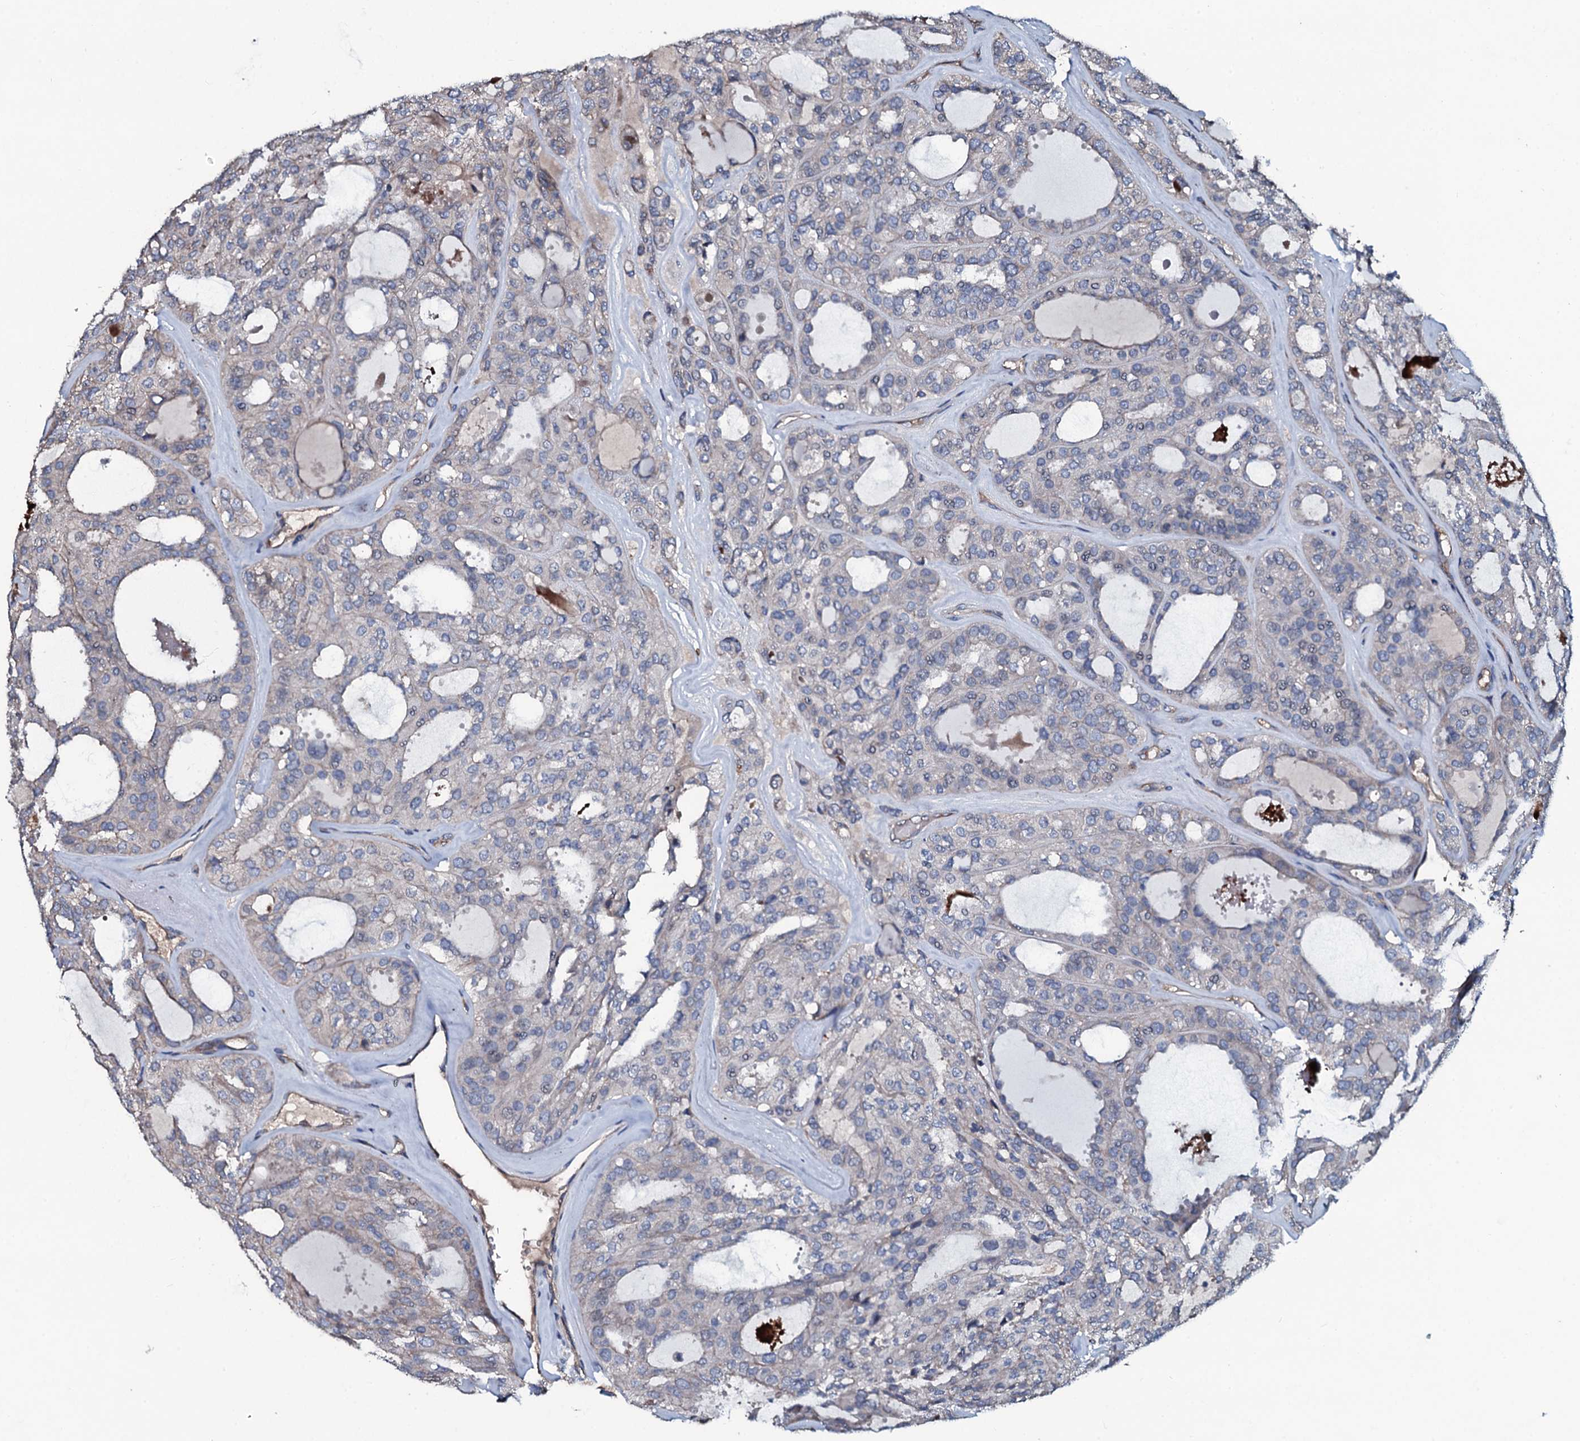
{"staining": {"intensity": "negative", "quantity": "none", "location": "none"}, "tissue": "thyroid cancer", "cell_type": "Tumor cells", "image_type": "cancer", "snomed": [{"axis": "morphology", "description": "Follicular adenoma carcinoma, NOS"}, {"axis": "topography", "description": "Thyroid gland"}], "caption": "This histopathology image is of thyroid cancer (follicular adenoma carcinoma) stained with immunohistochemistry (IHC) to label a protein in brown with the nuclei are counter-stained blue. There is no positivity in tumor cells.", "gene": "DMAC2", "patient": {"sex": "male", "age": 75}}